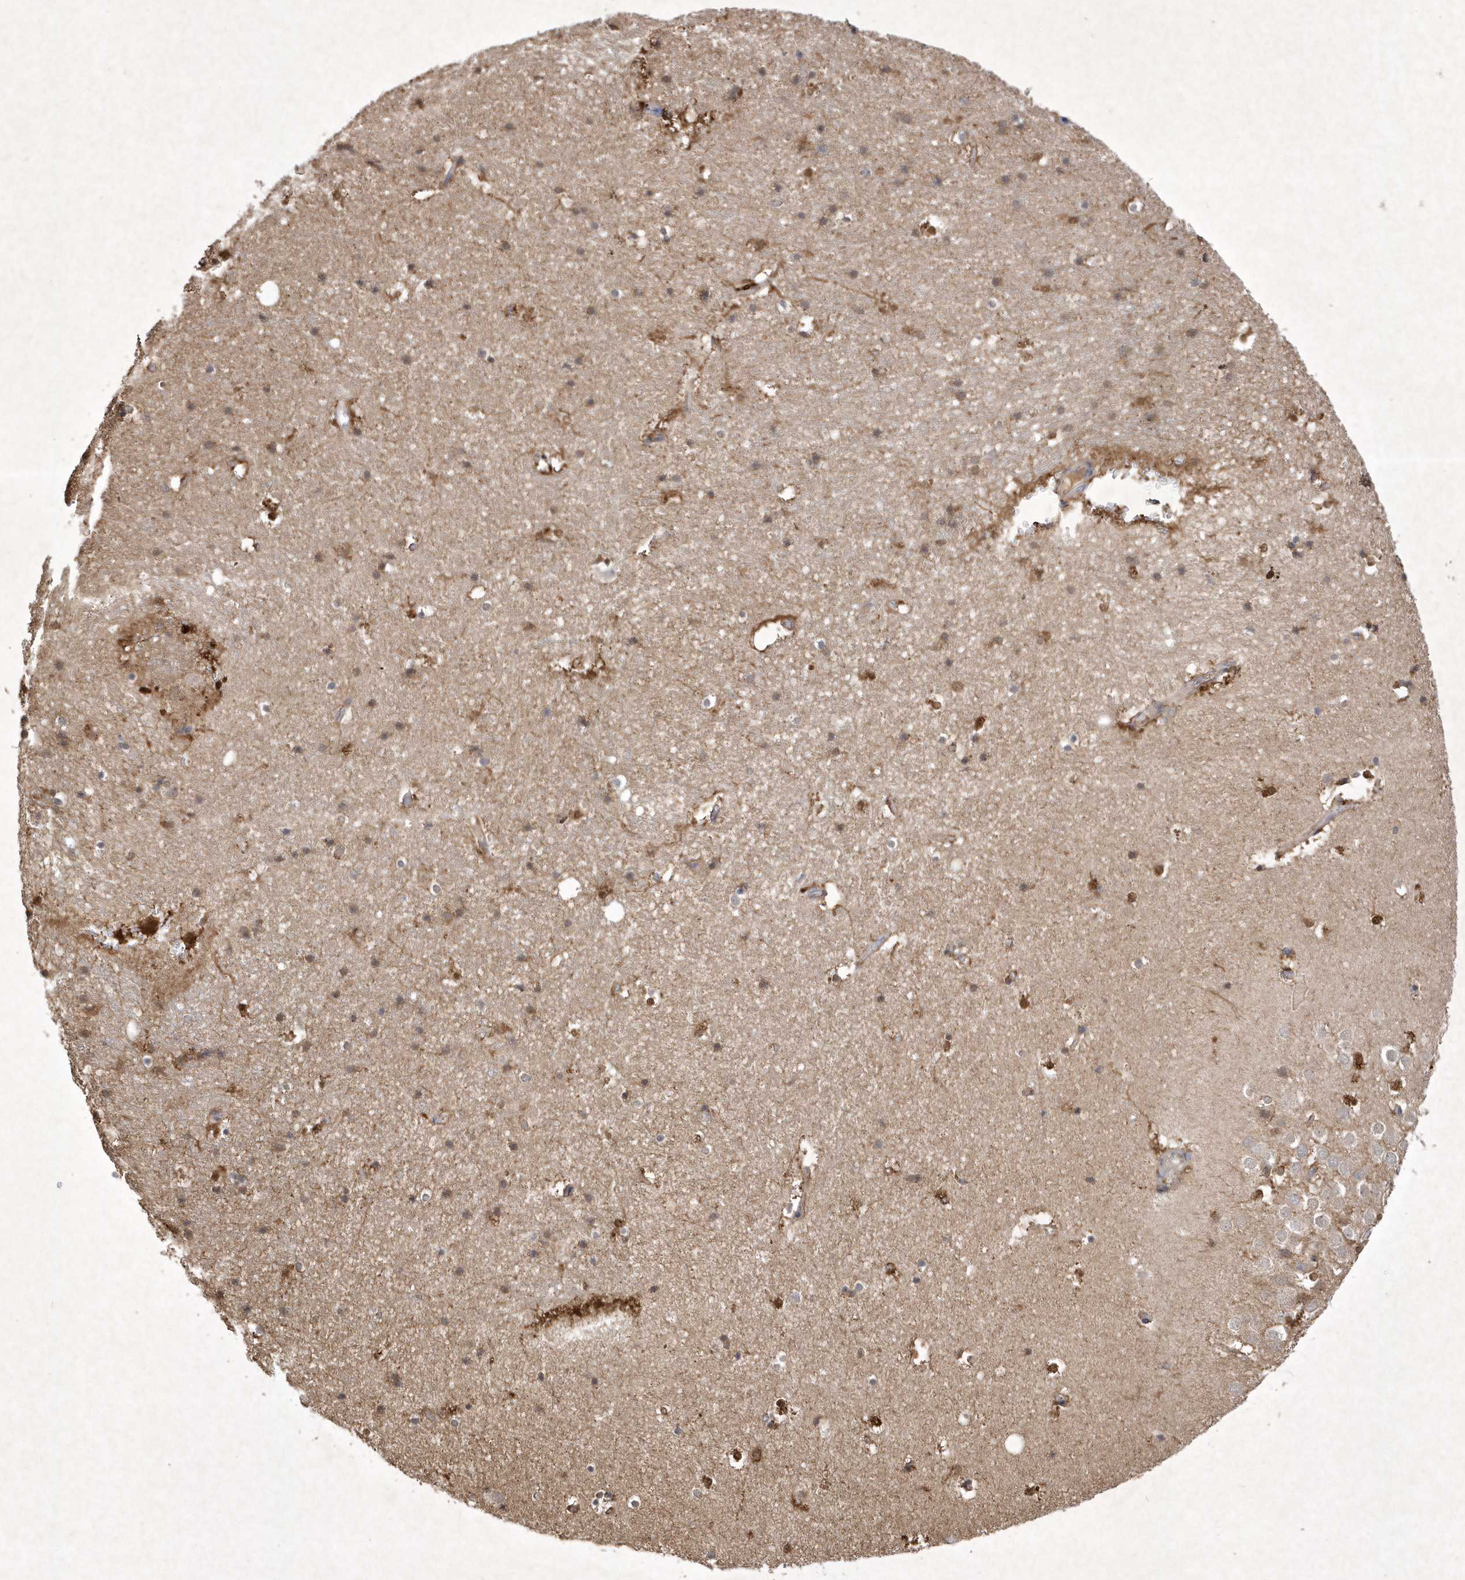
{"staining": {"intensity": "strong", "quantity": "25%-75%", "location": "cytoplasmic/membranous,nuclear"}, "tissue": "hippocampus", "cell_type": "Glial cells", "image_type": "normal", "snomed": [{"axis": "morphology", "description": "Normal tissue, NOS"}, {"axis": "topography", "description": "Hippocampus"}], "caption": "Strong cytoplasmic/membranous,nuclear positivity for a protein is appreciated in about 25%-75% of glial cells of normal hippocampus using immunohistochemistry.", "gene": "AKR7A2", "patient": {"sex": "female", "age": 52}}